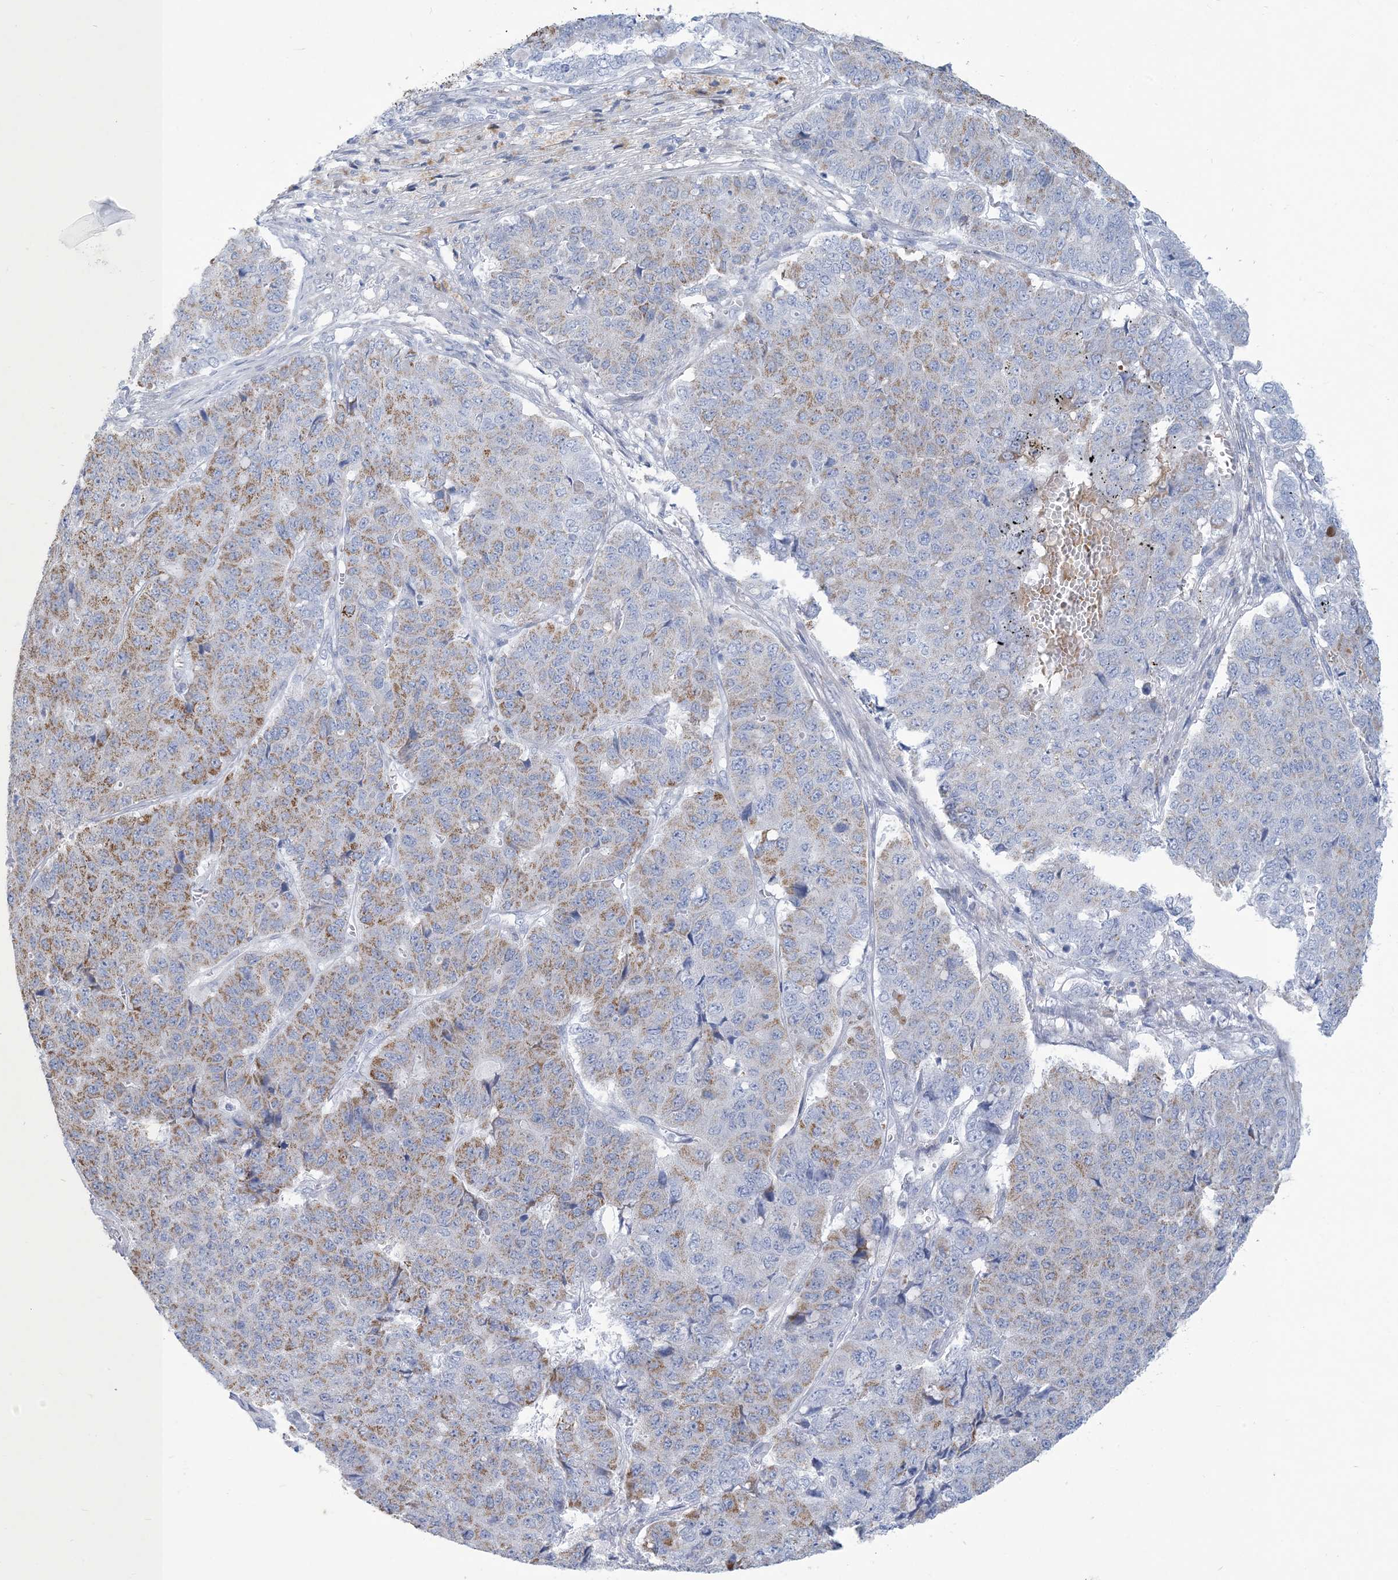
{"staining": {"intensity": "moderate", "quantity": "25%-75%", "location": "cytoplasmic/membranous"}, "tissue": "pancreatic cancer", "cell_type": "Tumor cells", "image_type": "cancer", "snomed": [{"axis": "morphology", "description": "Adenocarcinoma, NOS"}, {"axis": "topography", "description": "Pancreas"}], "caption": "A medium amount of moderate cytoplasmic/membranous positivity is appreciated in approximately 25%-75% of tumor cells in pancreatic cancer tissue.", "gene": "MOXD1", "patient": {"sex": "male", "age": 50}}